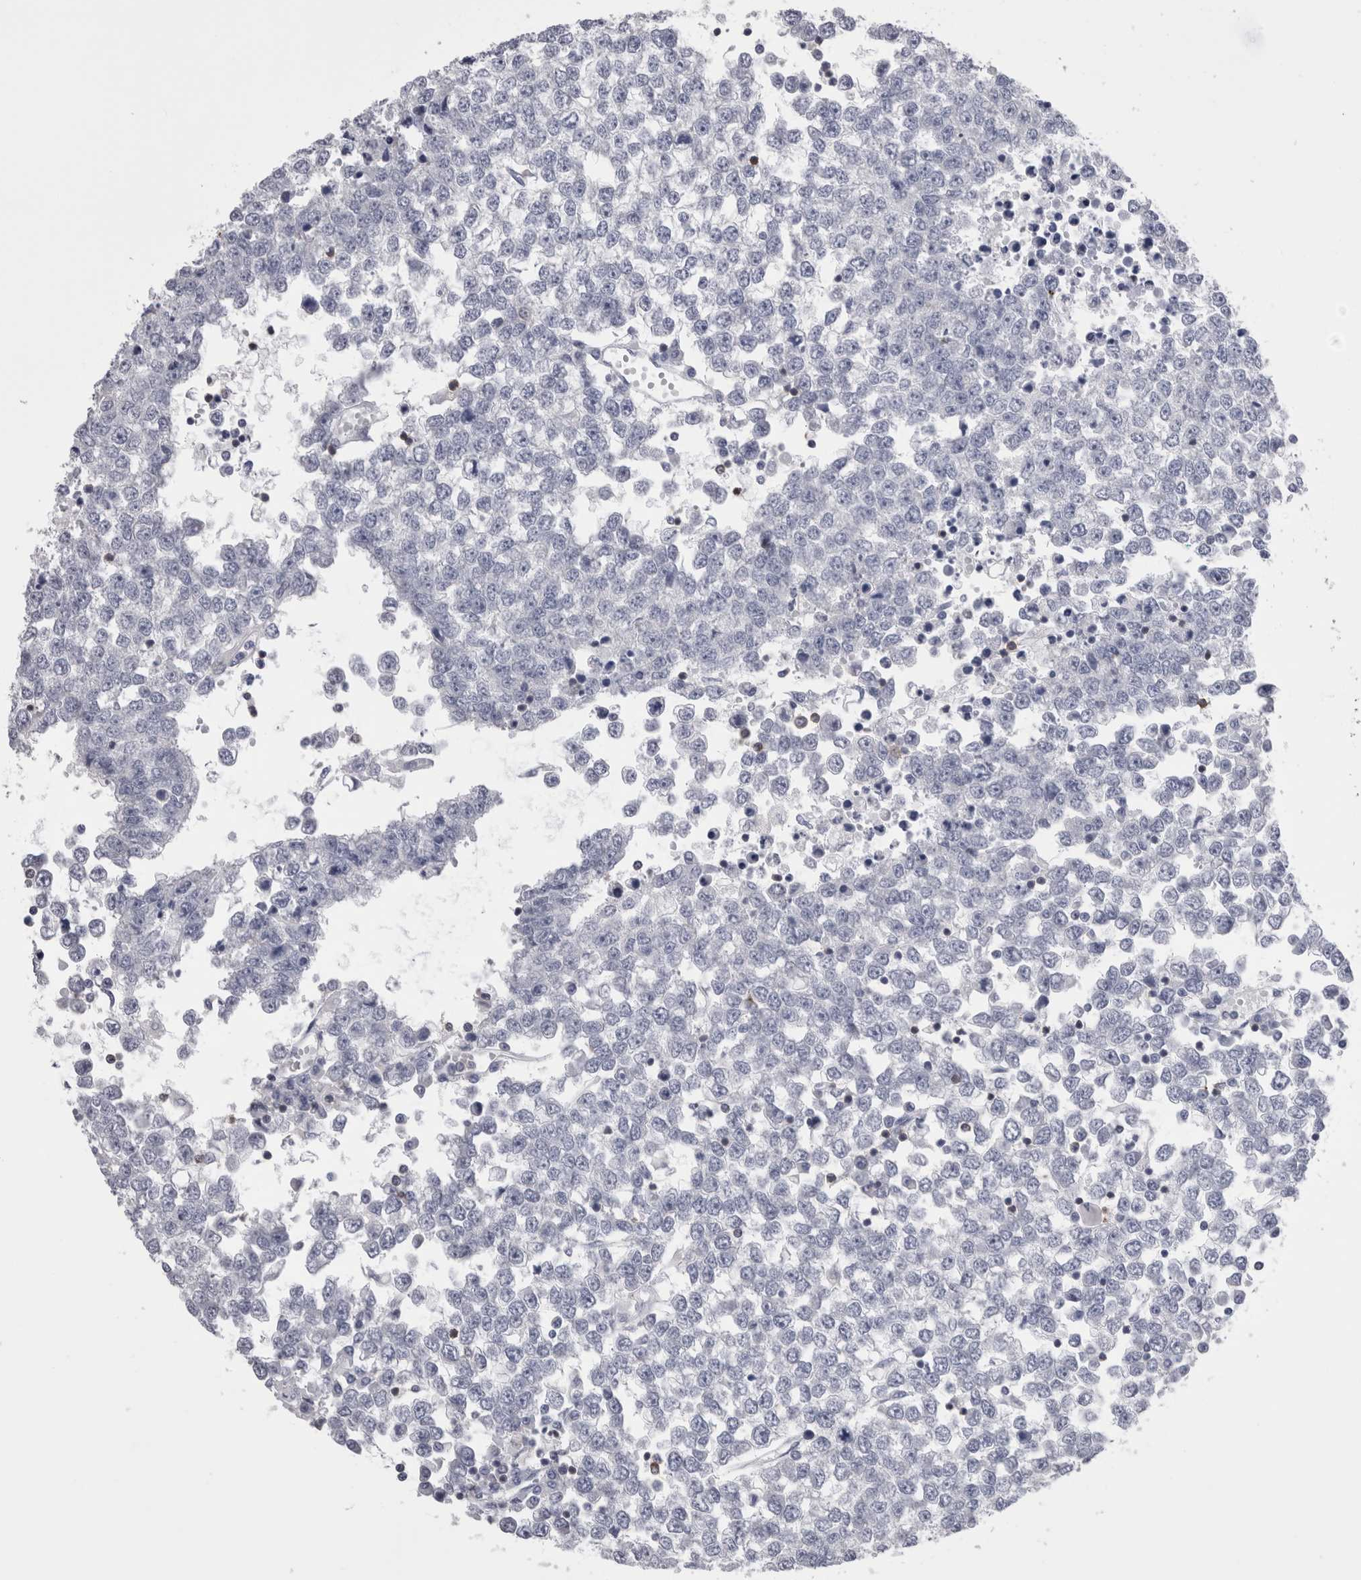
{"staining": {"intensity": "negative", "quantity": "none", "location": "none"}, "tissue": "testis cancer", "cell_type": "Tumor cells", "image_type": "cancer", "snomed": [{"axis": "morphology", "description": "Seminoma, NOS"}, {"axis": "topography", "description": "Testis"}], "caption": "Testis seminoma was stained to show a protein in brown. There is no significant staining in tumor cells.", "gene": "DCTN6", "patient": {"sex": "male", "age": 65}}